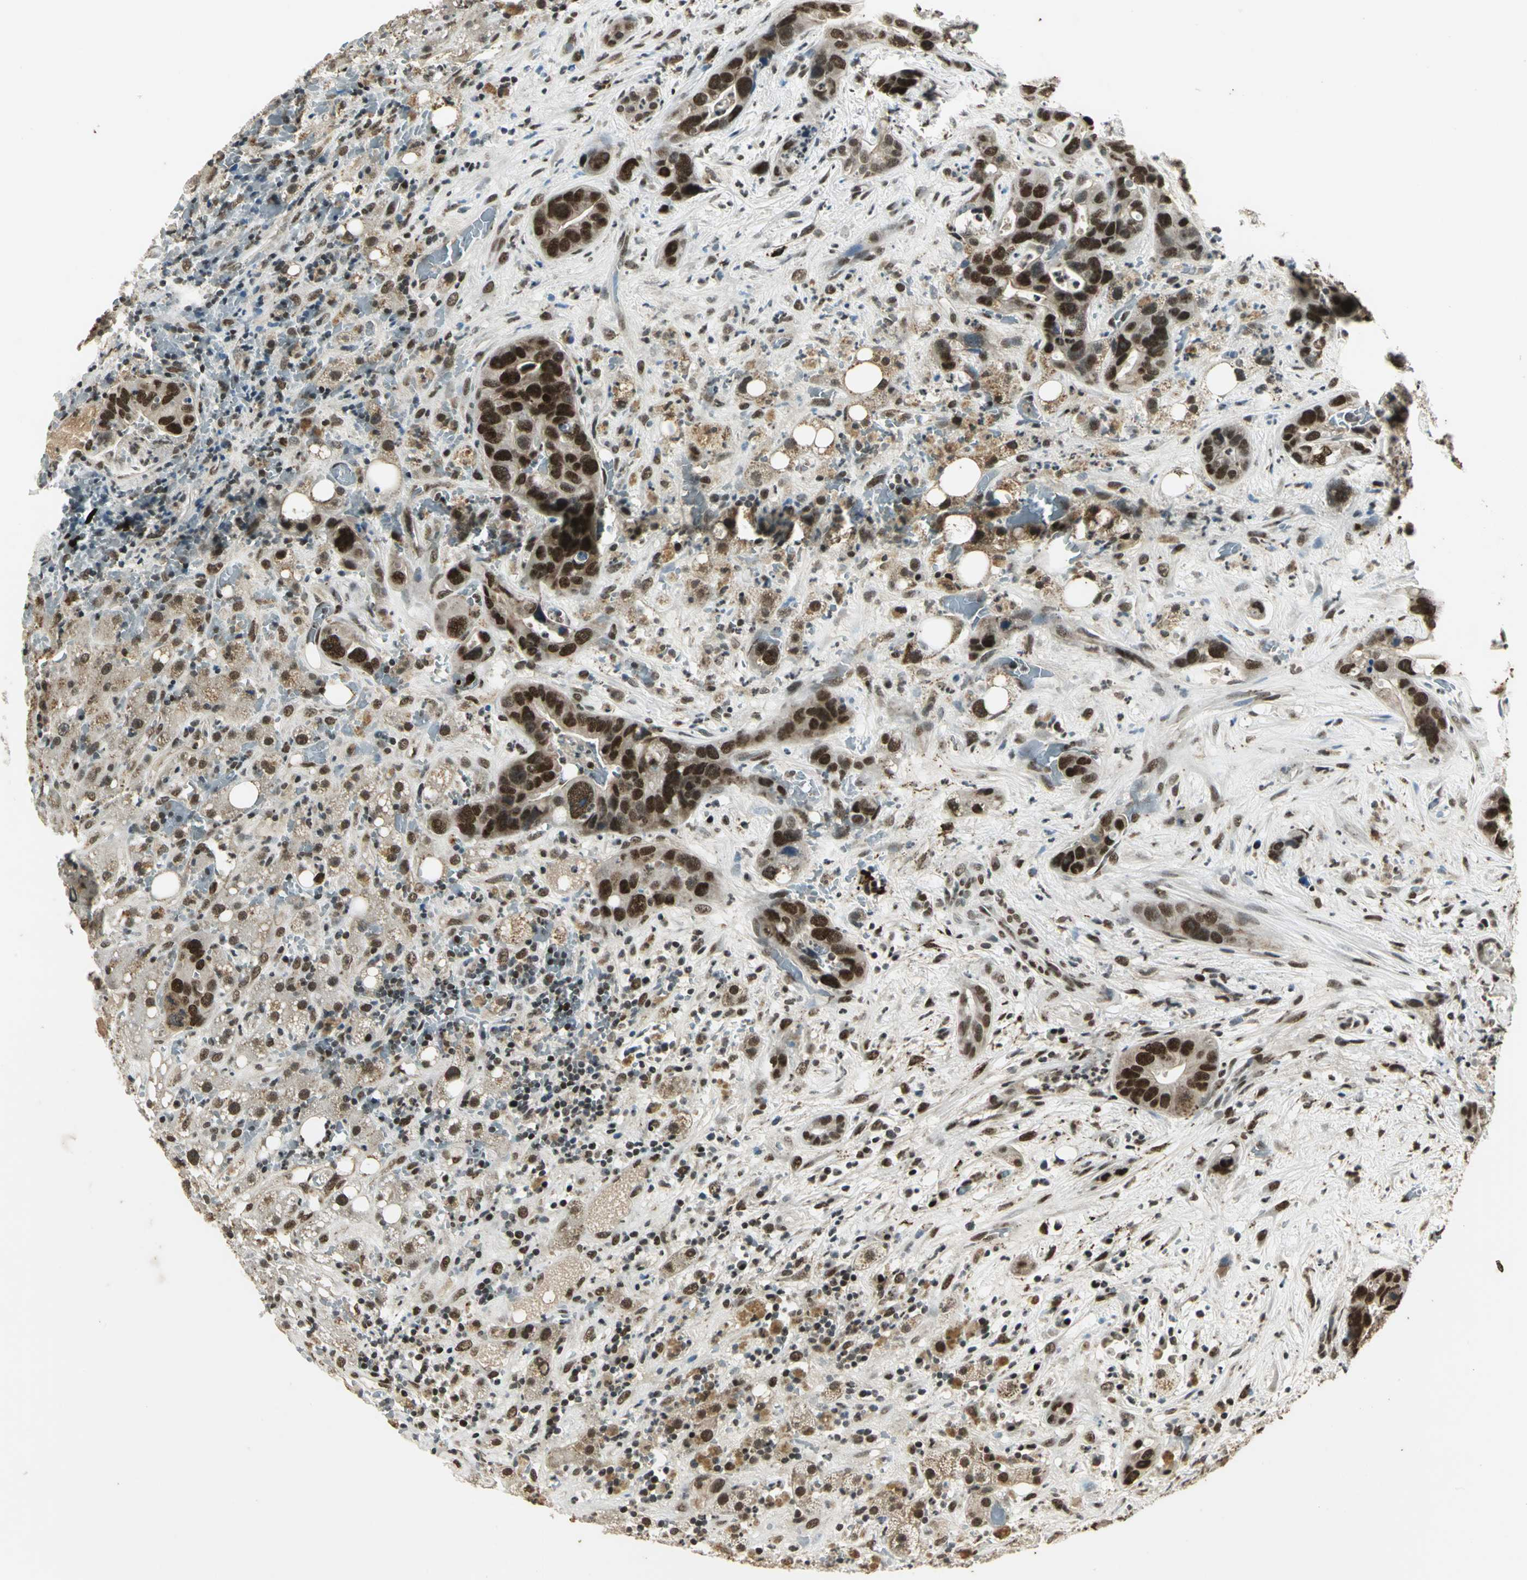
{"staining": {"intensity": "strong", "quantity": ">75%", "location": "nuclear"}, "tissue": "liver cancer", "cell_type": "Tumor cells", "image_type": "cancer", "snomed": [{"axis": "morphology", "description": "Cholangiocarcinoma"}, {"axis": "topography", "description": "Liver"}], "caption": "This histopathology image exhibits immunohistochemistry staining of cholangiocarcinoma (liver), with high strong nuclear expression in approximately >75% of tumor cells.", "gene": "RAD17", "patient": {"sex": "female", "age": 65}}